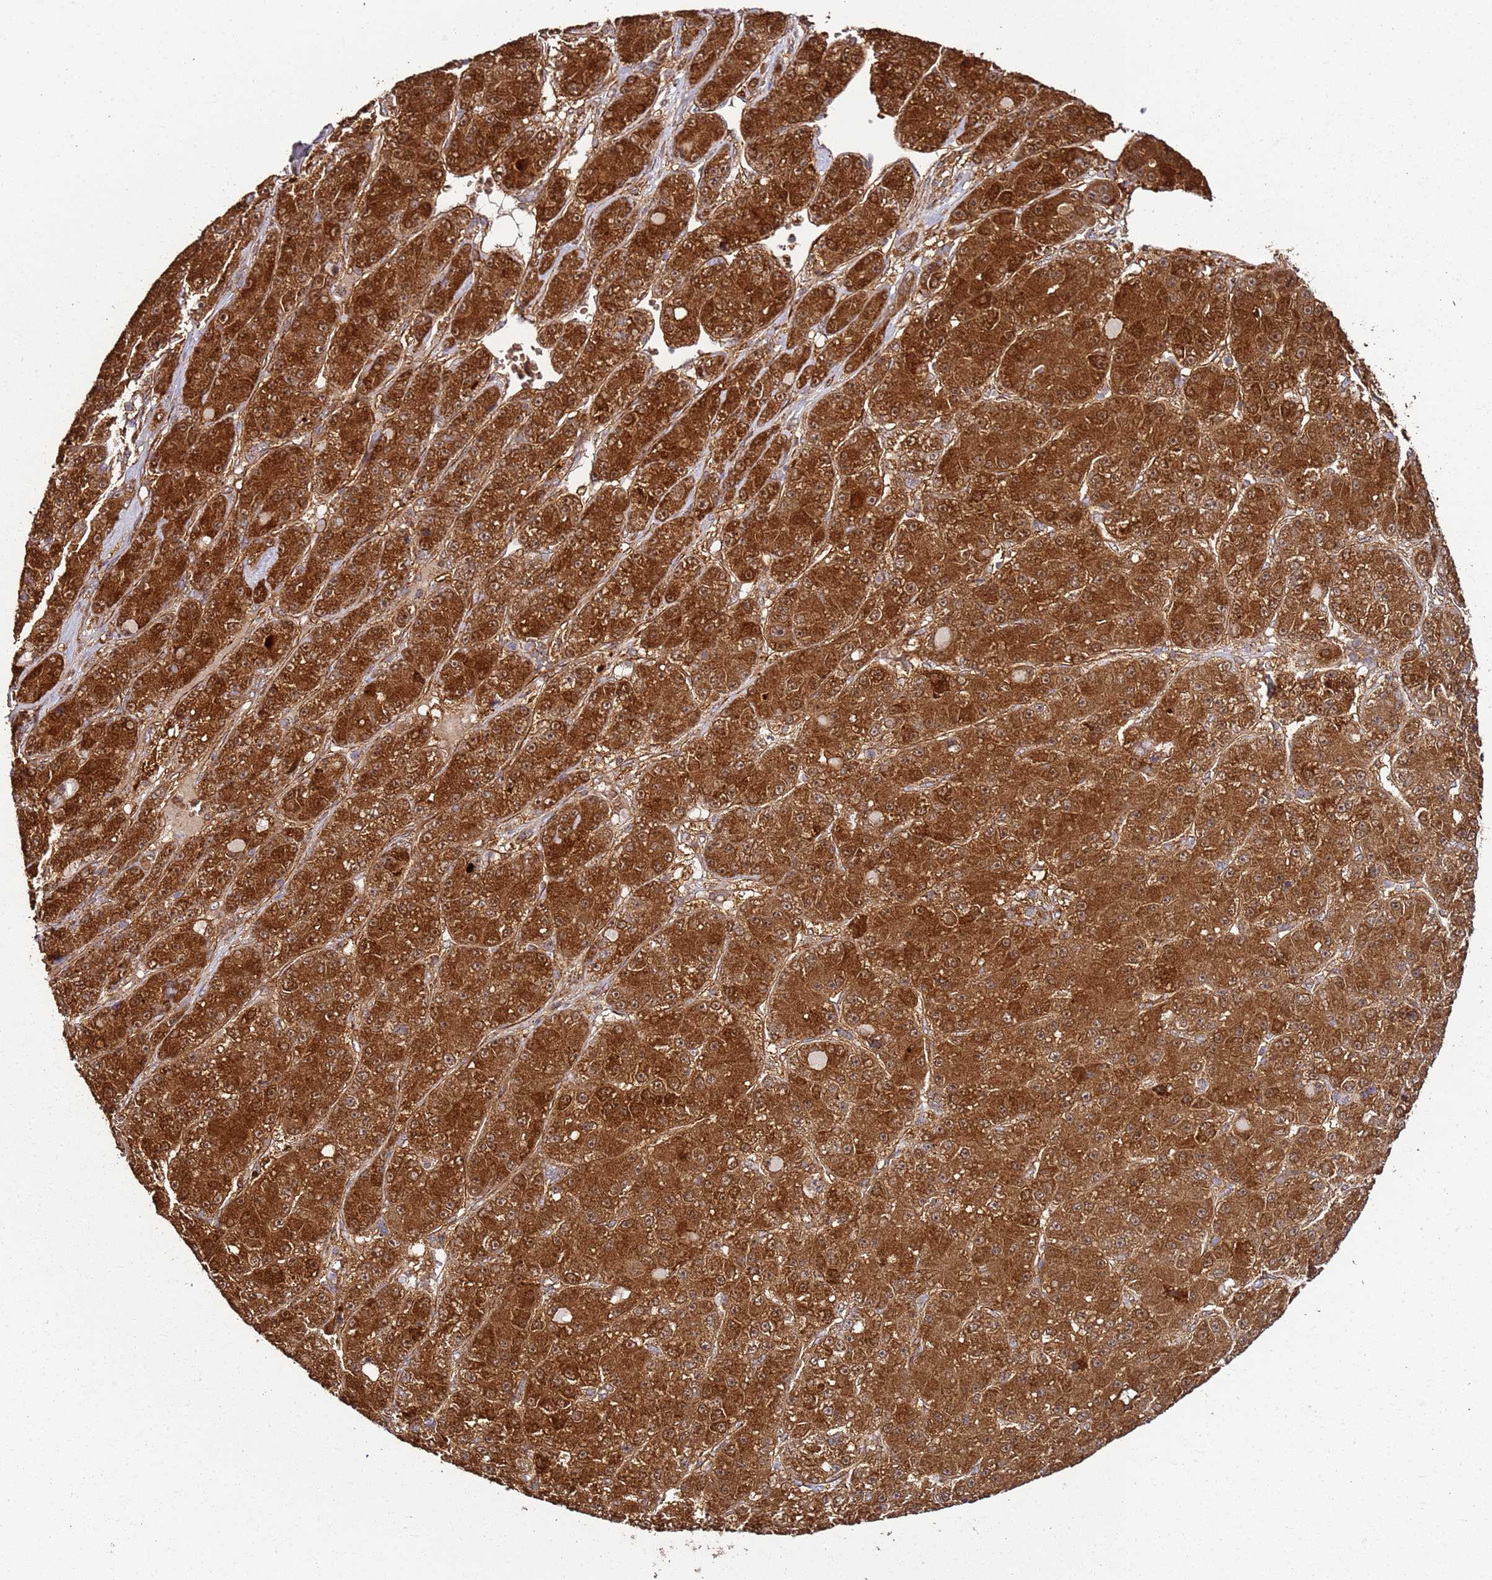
{"staining": {"intensity": "strong", "quantity": ">75%", "location": "cytoplasmic/membranous"}, "tissue": "liver cancer", "cell_type": "Tumor cells", "image_type": "cancer", "snomed": [{"axis": "morphology", "description": "Carcinoma, Hepatocellular, NOS"}, {"axis": "topography", "description": "Liver"}], "caption": "Liver cancer tissue demonstrates strong cytoplasmic/membranous staining in approximately >75% of tumor cells (Brightfield microscopy of DAB IHC at high magnification).", "gene": "TM2D2", "patient": {"sex": "male", "age": 67}}